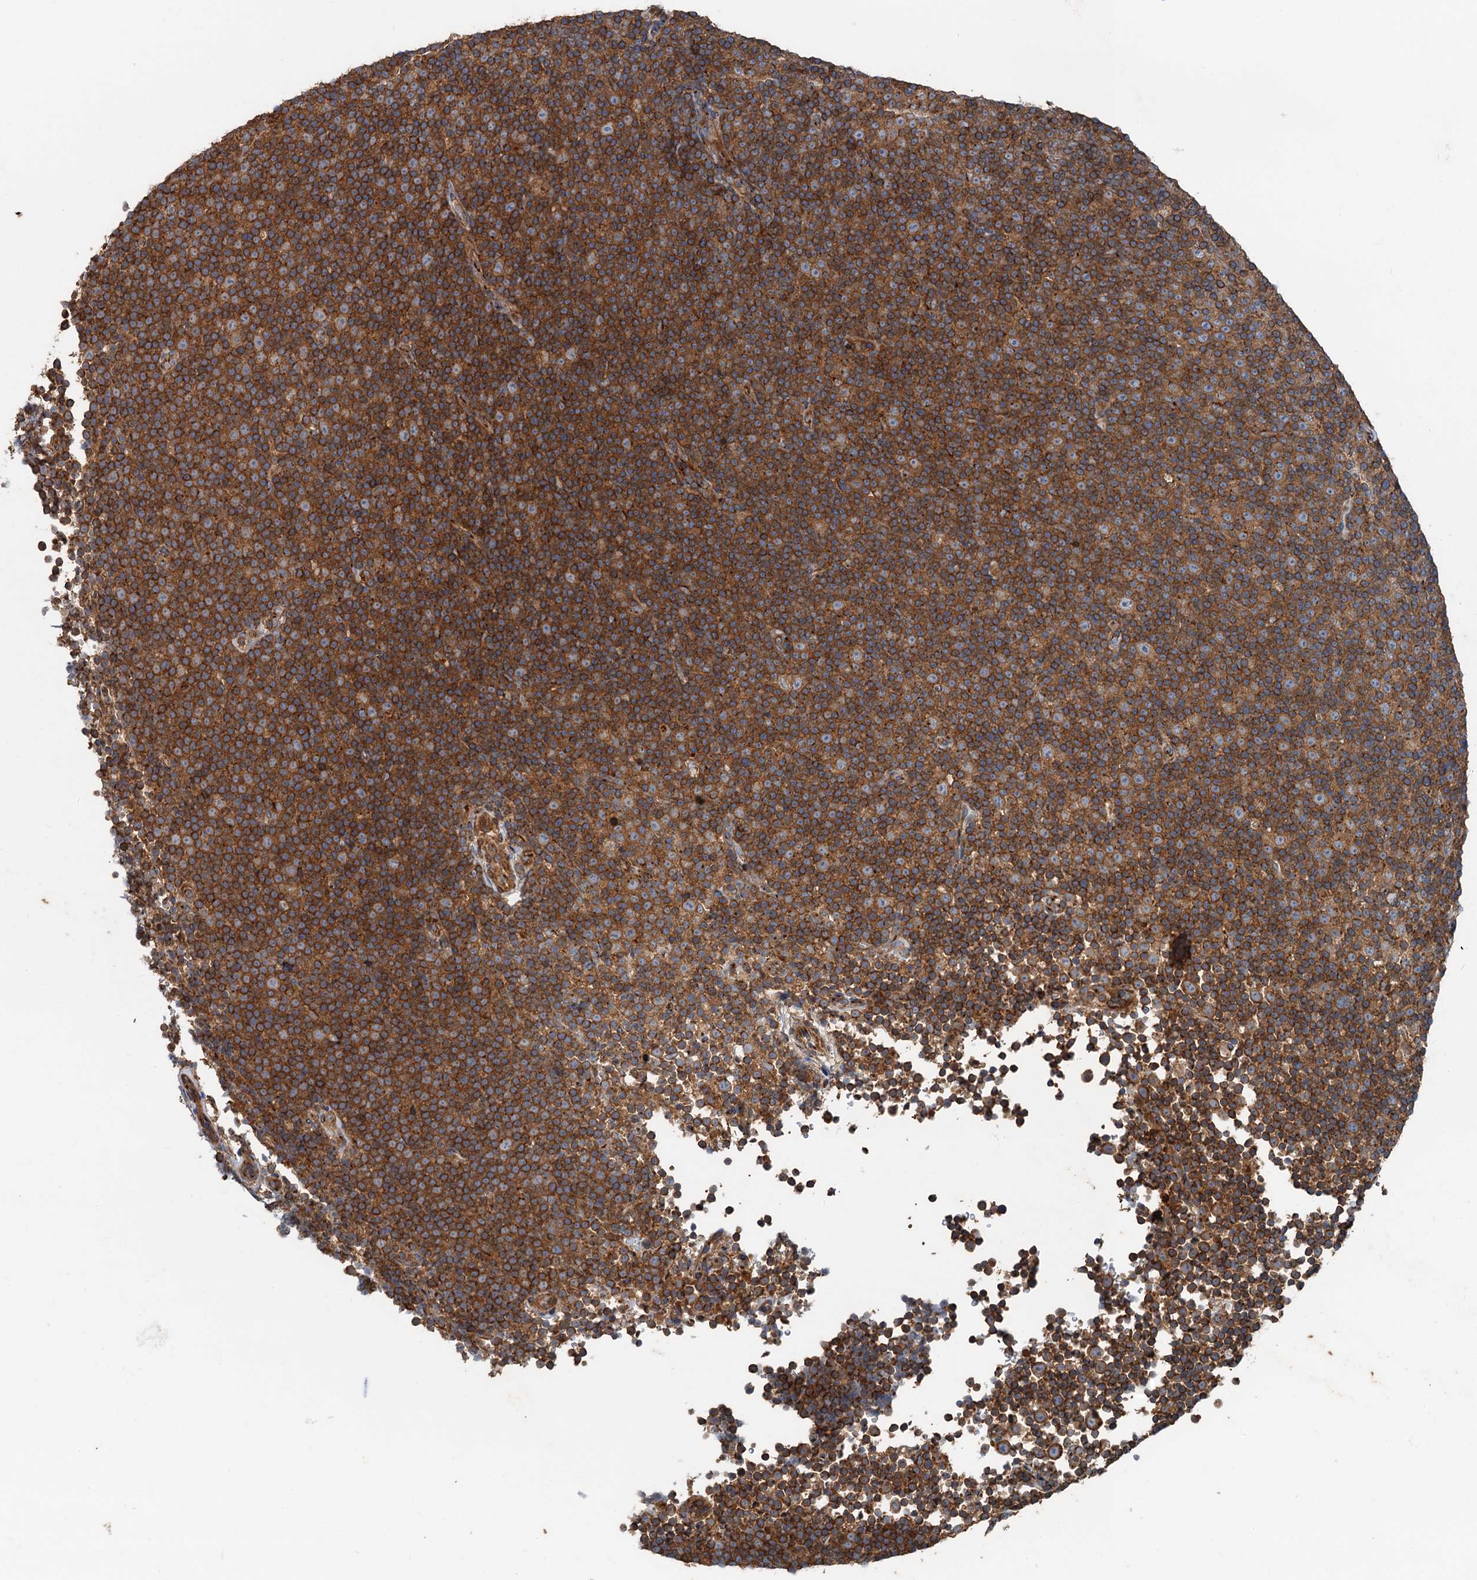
{"staining": {"intensity": "strong", "quantity": ">75%", "location": "cytoplasmic/membranous"}, "tissue": "lymphoma", "cell_type": "Tumor cells", "image_type": "cancer", "snomed": [{"axis": "morphology", "description": "Malignant lymphoma, non-Hodgkin's type, Low grade"}, {"axis": "topography", "description": "Lymph node"}], "caption": "There is high levels of strong cytoplasmic/membranous positivity in tumor cells of malignant lymphoma, non-Hodgkin's type (low-grade), as demonstrated by immunohistochemical staining (brown color).", "gene": "ANKRD26", "patient": {"sex": "female", "age": 67}}